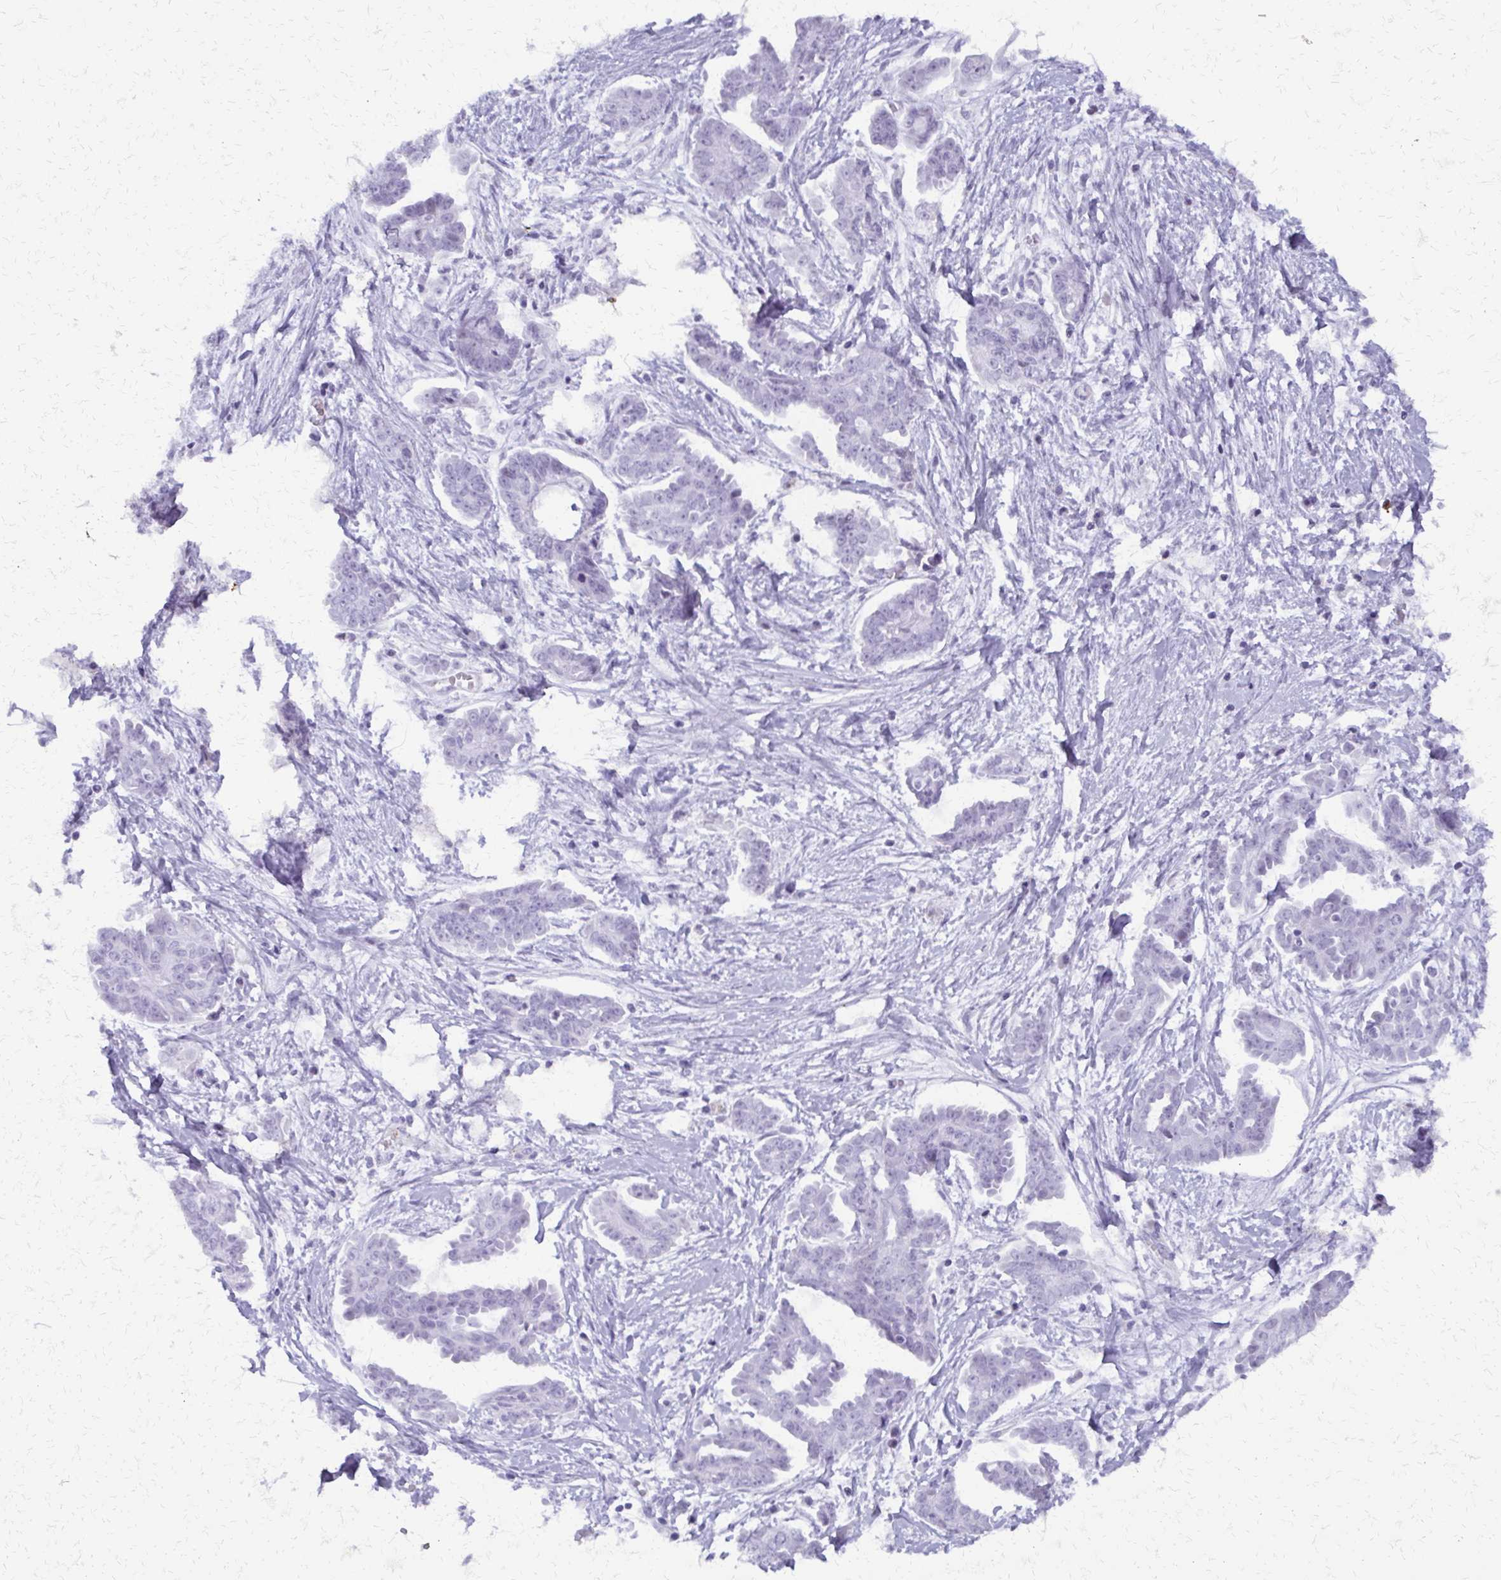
{"staining": {"intensity": "negative", "quantity": "none", "location": "none"}, "tissue": "ovarian cancer", "cell_type": "Tumor cells", "image_type": "cancer", "snomed": [{"axis": "morphology", "description": "Cystadenocarcinoma, serous, NOS"}, {"axis": "topography", "description": "Ovary"}], "caption": "This micrograph is of ovarian serous cystadenocarcinoma stained with IHC to label a protein in brown with the nuclei are counter-stained blue. There is no expression in tumor cells.", "gene": "FAM162B", "patient": {"sex": "female", "age": 71}}